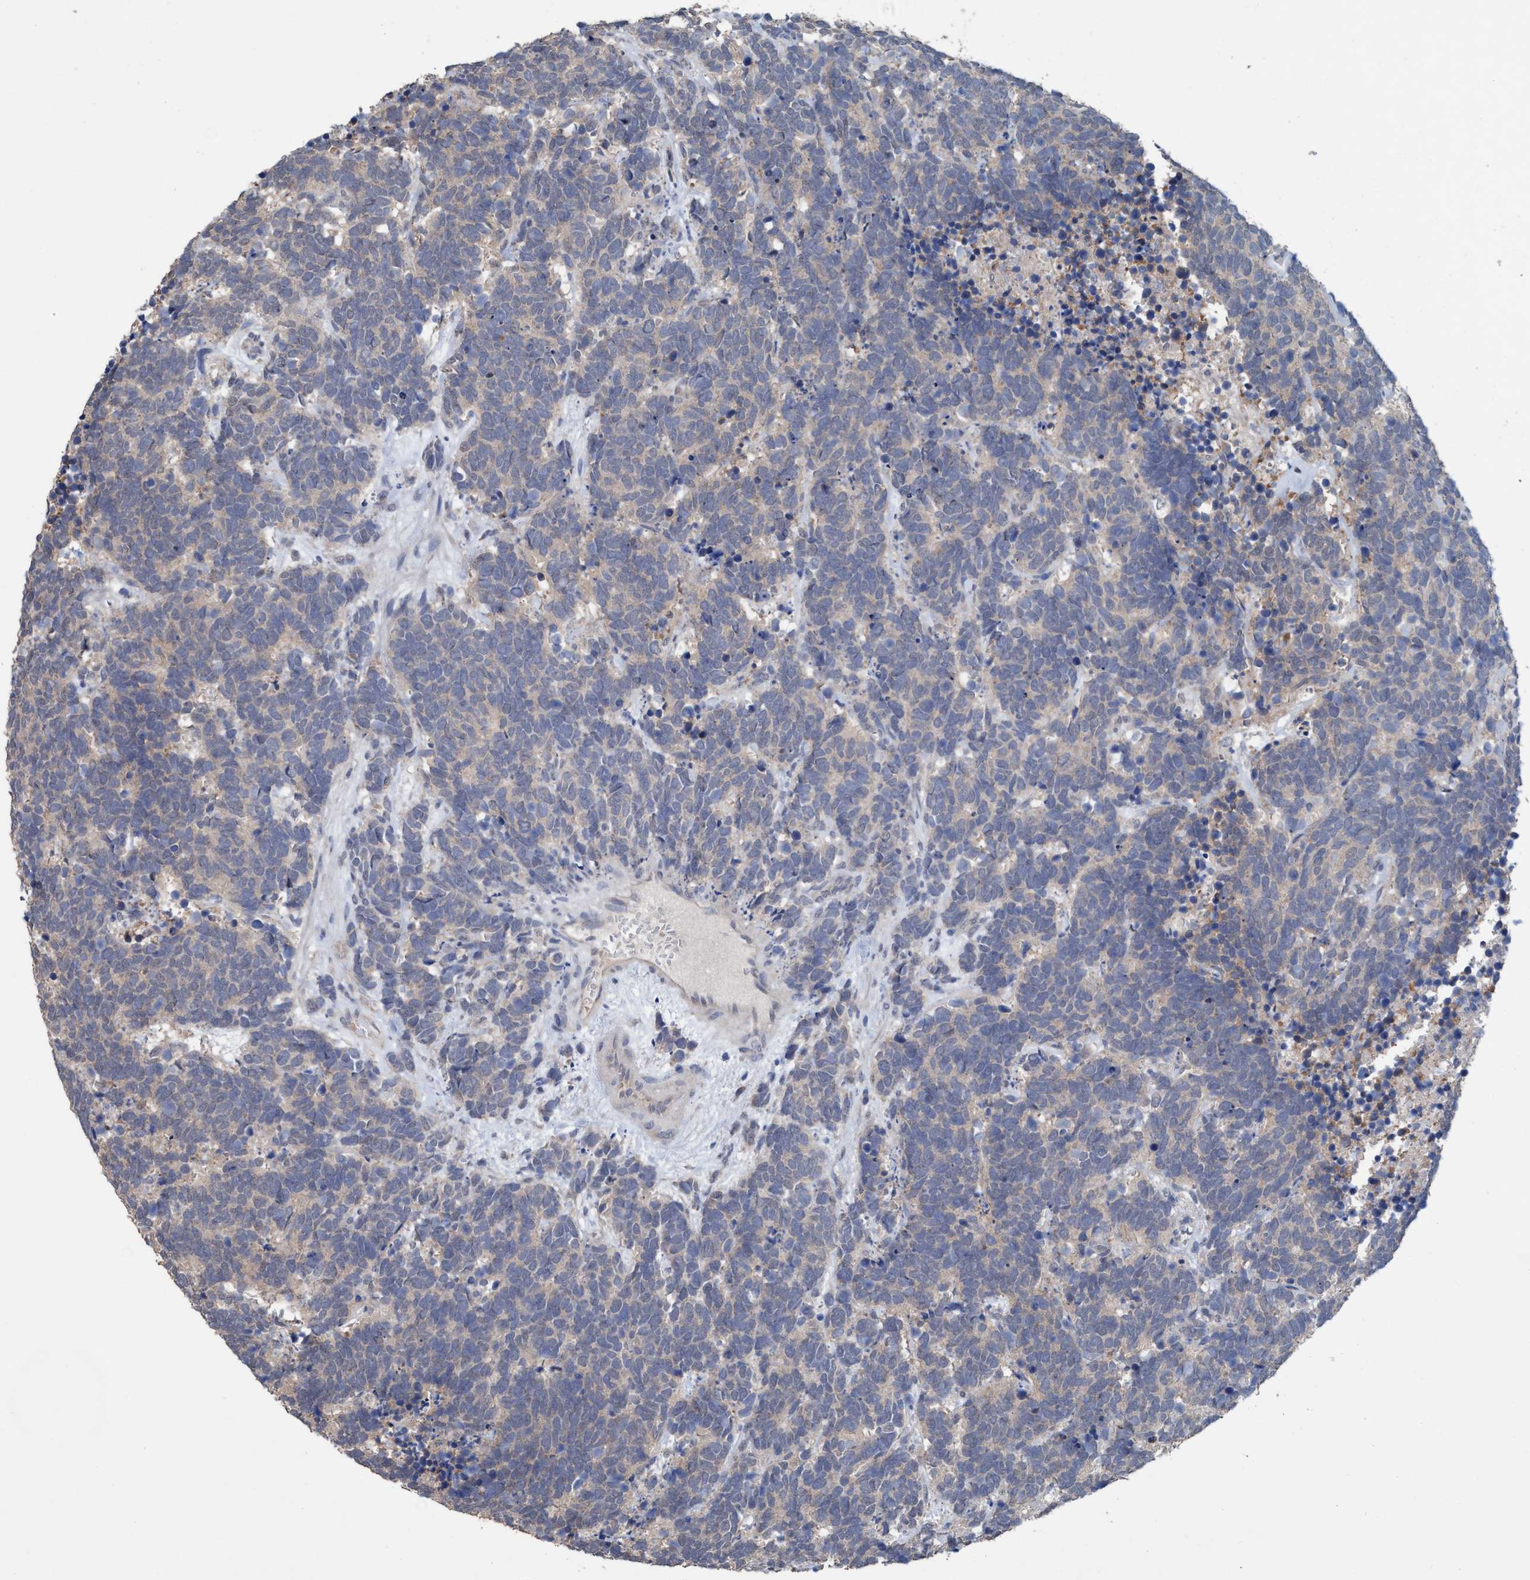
{"staining": {"intensity": "negative", "quantity": "none", "location": "none"}, "tissue": "carcinoid", "cell_type": "Tumor cells", "image_type": "cancer", "snomed": [{"axis": "morphology", "description": "Carcinoma, NOS"}, {"axis": "morphology", "description": "Carcinoid, malignant, NOS"}, {"axis": "topography", "description": "Urinary bladder"}], "caption": "Tumor cells are negative for protein expression in human carcinoid (malignant).", "gene": "GLOD4", "patient": {"sex": "male", "age": 57}}